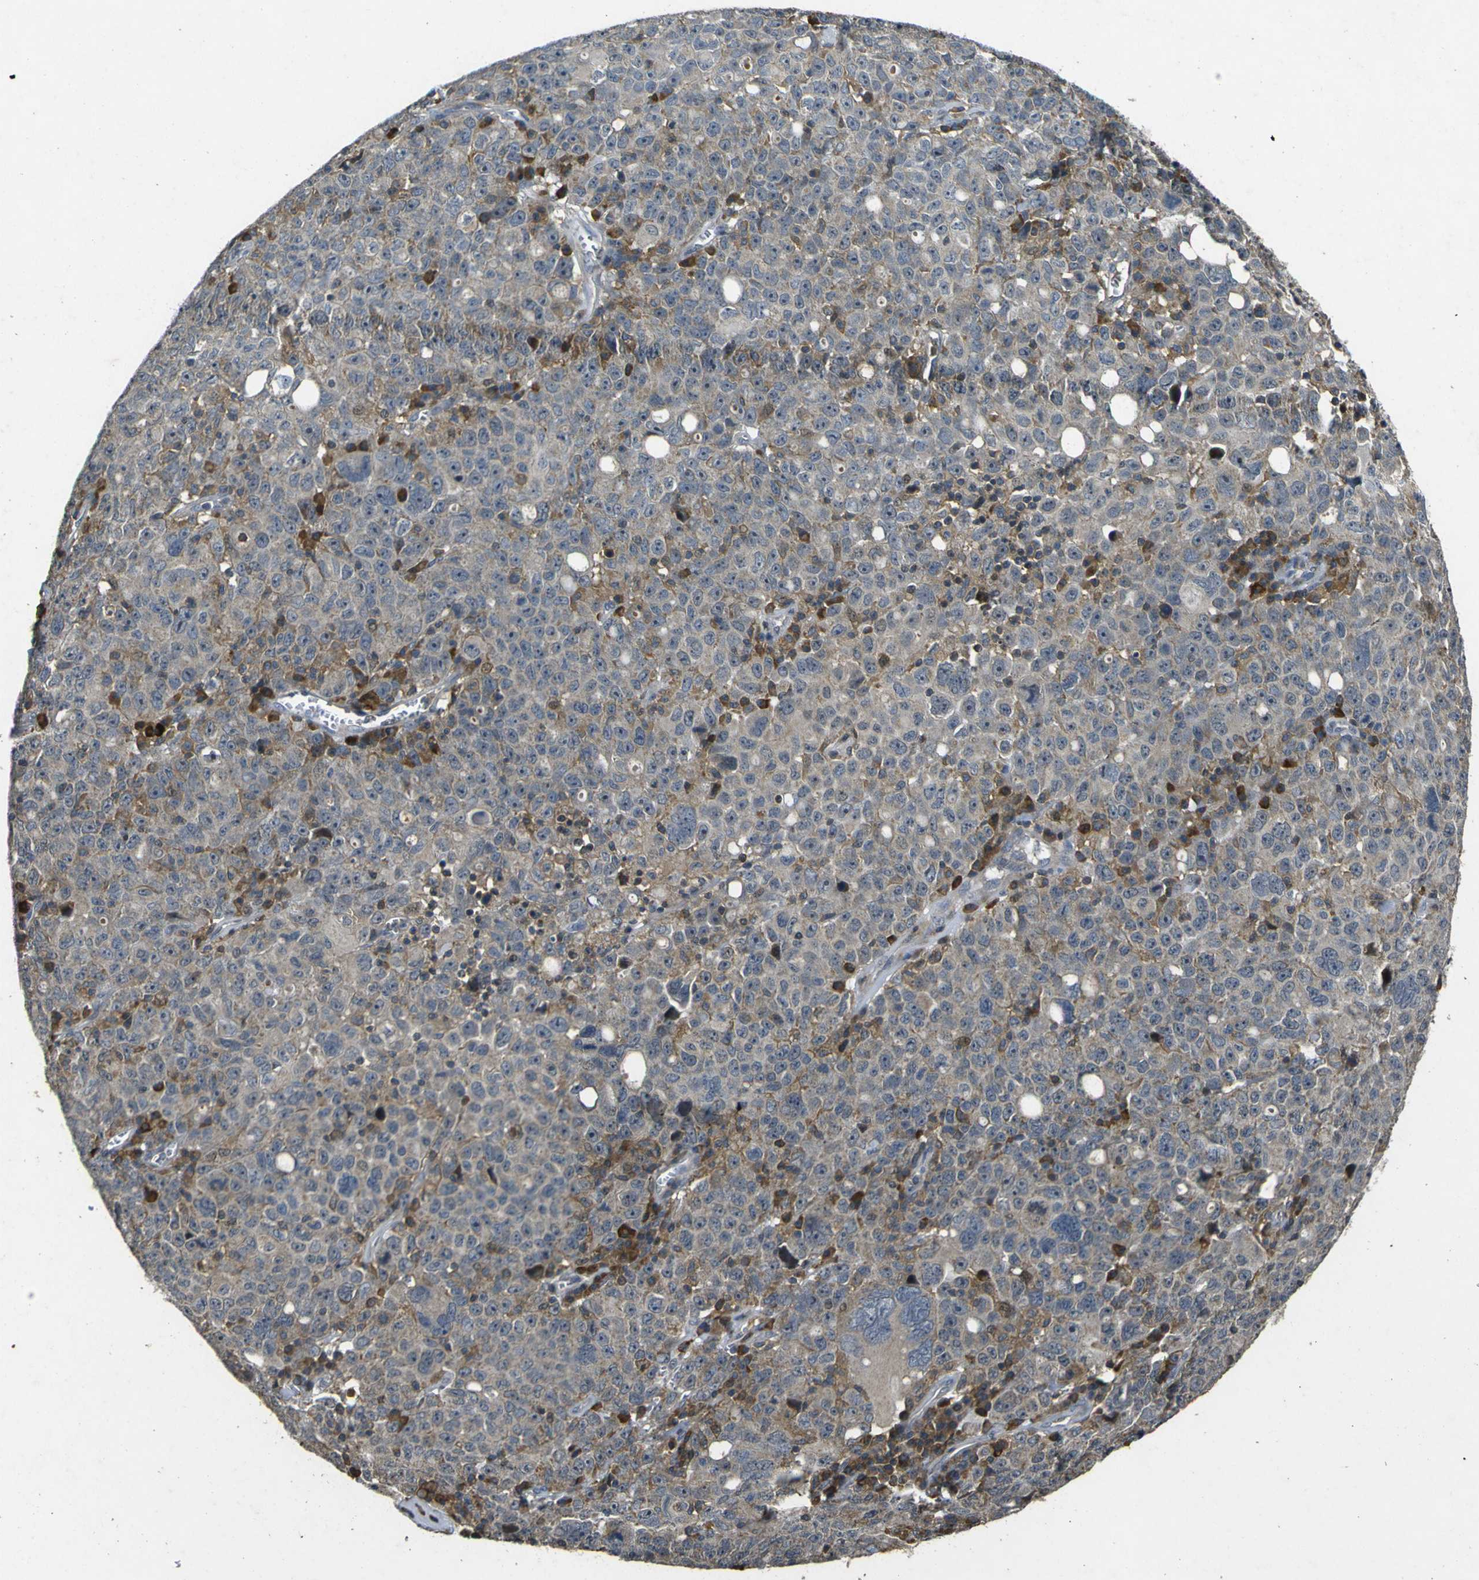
{"staining": {"intensity": "weak", "quantity": "<25%", "location": "cytoplasmic/membranous"}, "tissue": "ovarian cancer", "cell_type": "Tumor cells", "image_type": "cancer", "snomed": [{"axis": "morphology", "description": "Carcinoma, endometroid"}, {"axis": "topography", "description": "Ovary"}], "caption": "An immunohistochemistry image of endometroid carcinoma (ovarian) is shown. There is no staining in tumor cells of endometroid carcinoma (ovarian).", "gene": "MAGI2", "patient": {"sex": "female", "age": 62}}